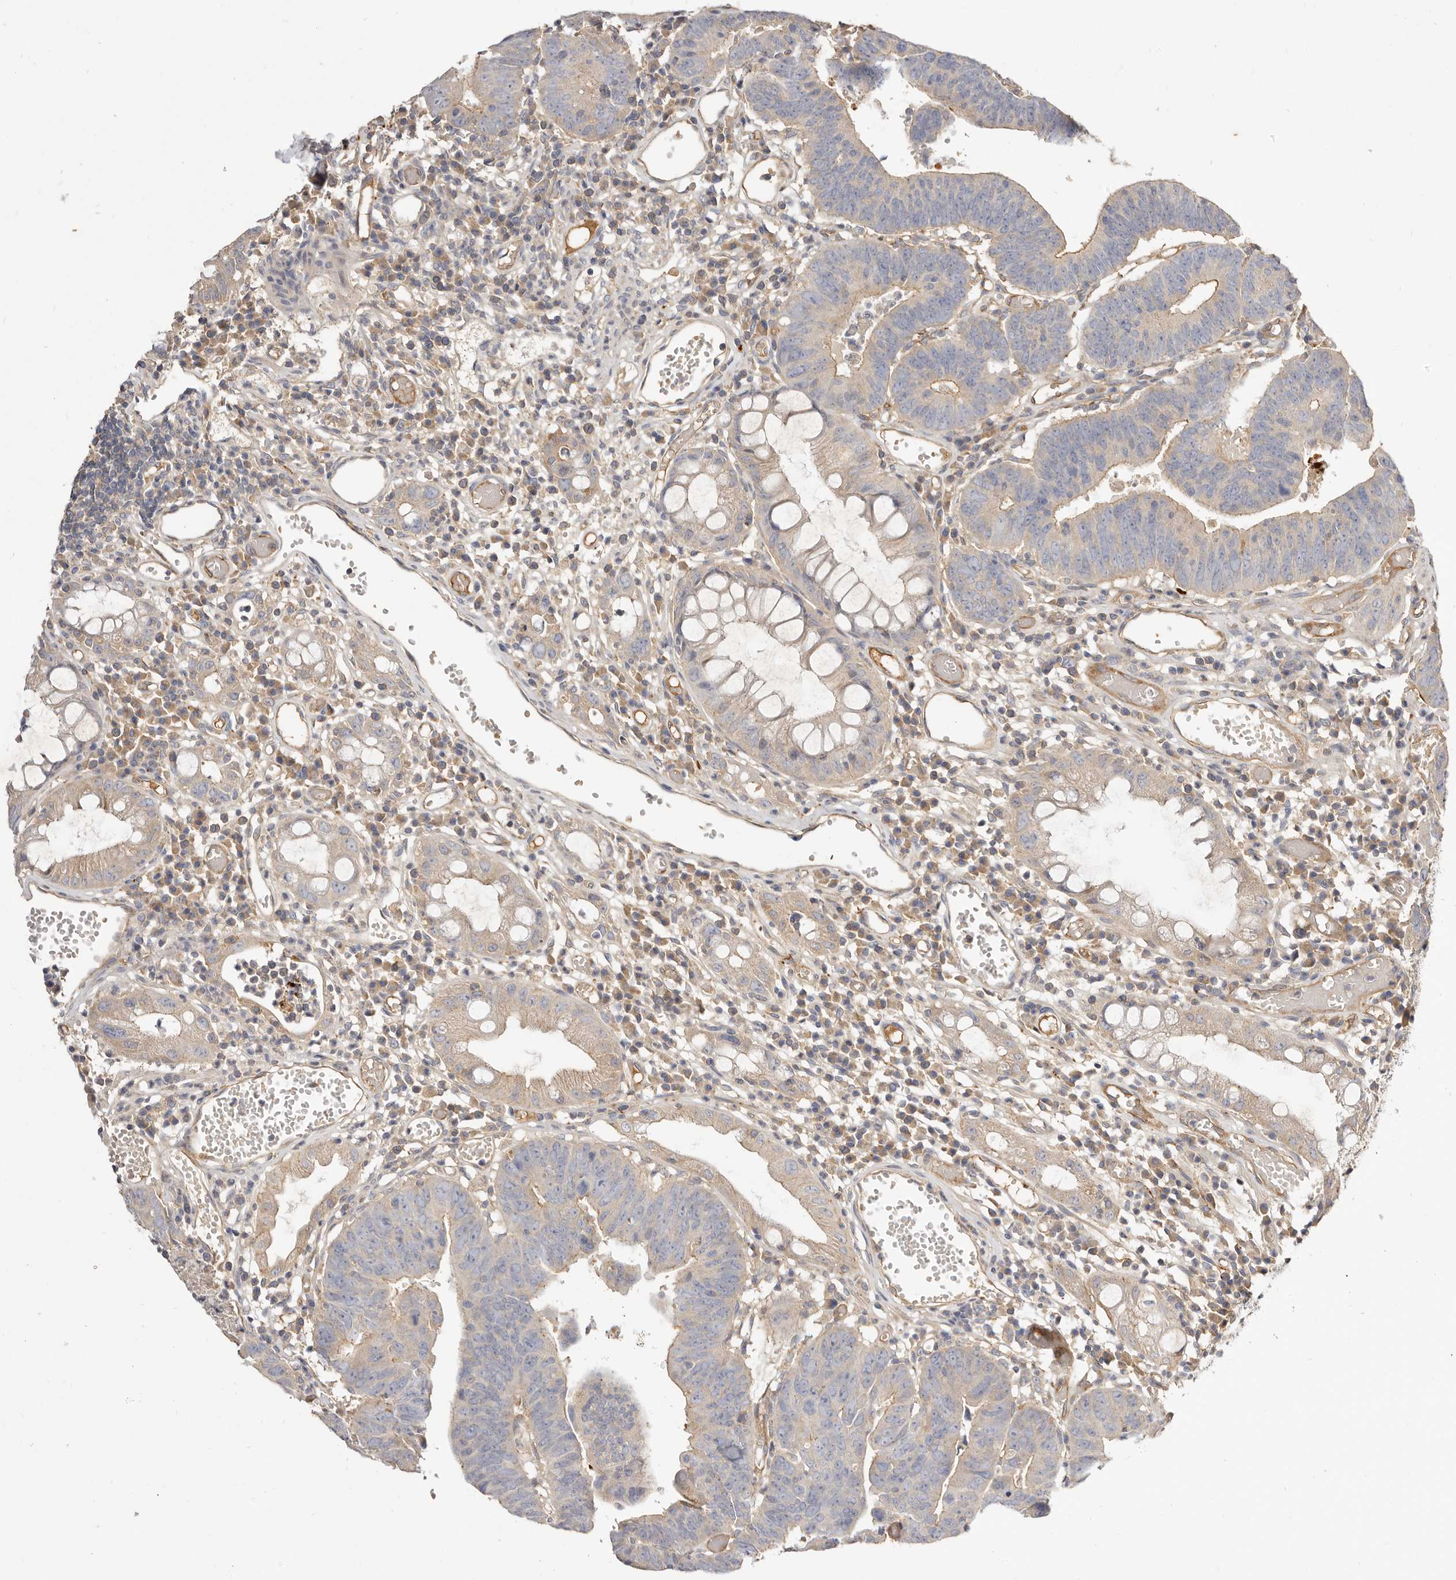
{"staining": {"intensity": "weak", "quantity": ">75%", "location": "cytoplasmic/membranous"}, "tissue": "colorectal cancer", "cell_type": "Tumor cells", "image_type": "cancer", "snomed": [{"axis": "morphology", "description": "Adenocarcinoma, NOS"}, {"axis": "topography", "description": "Rectum"}], "caption": "Protein staining of adenocarcinoma (colorectal) tissue exhibits weak cytoplasmic/membranous positivity in approximately >75% of tumor cells.", "gene": "ADAMTS9", "patient": {"sex": "female", "age": 65}}